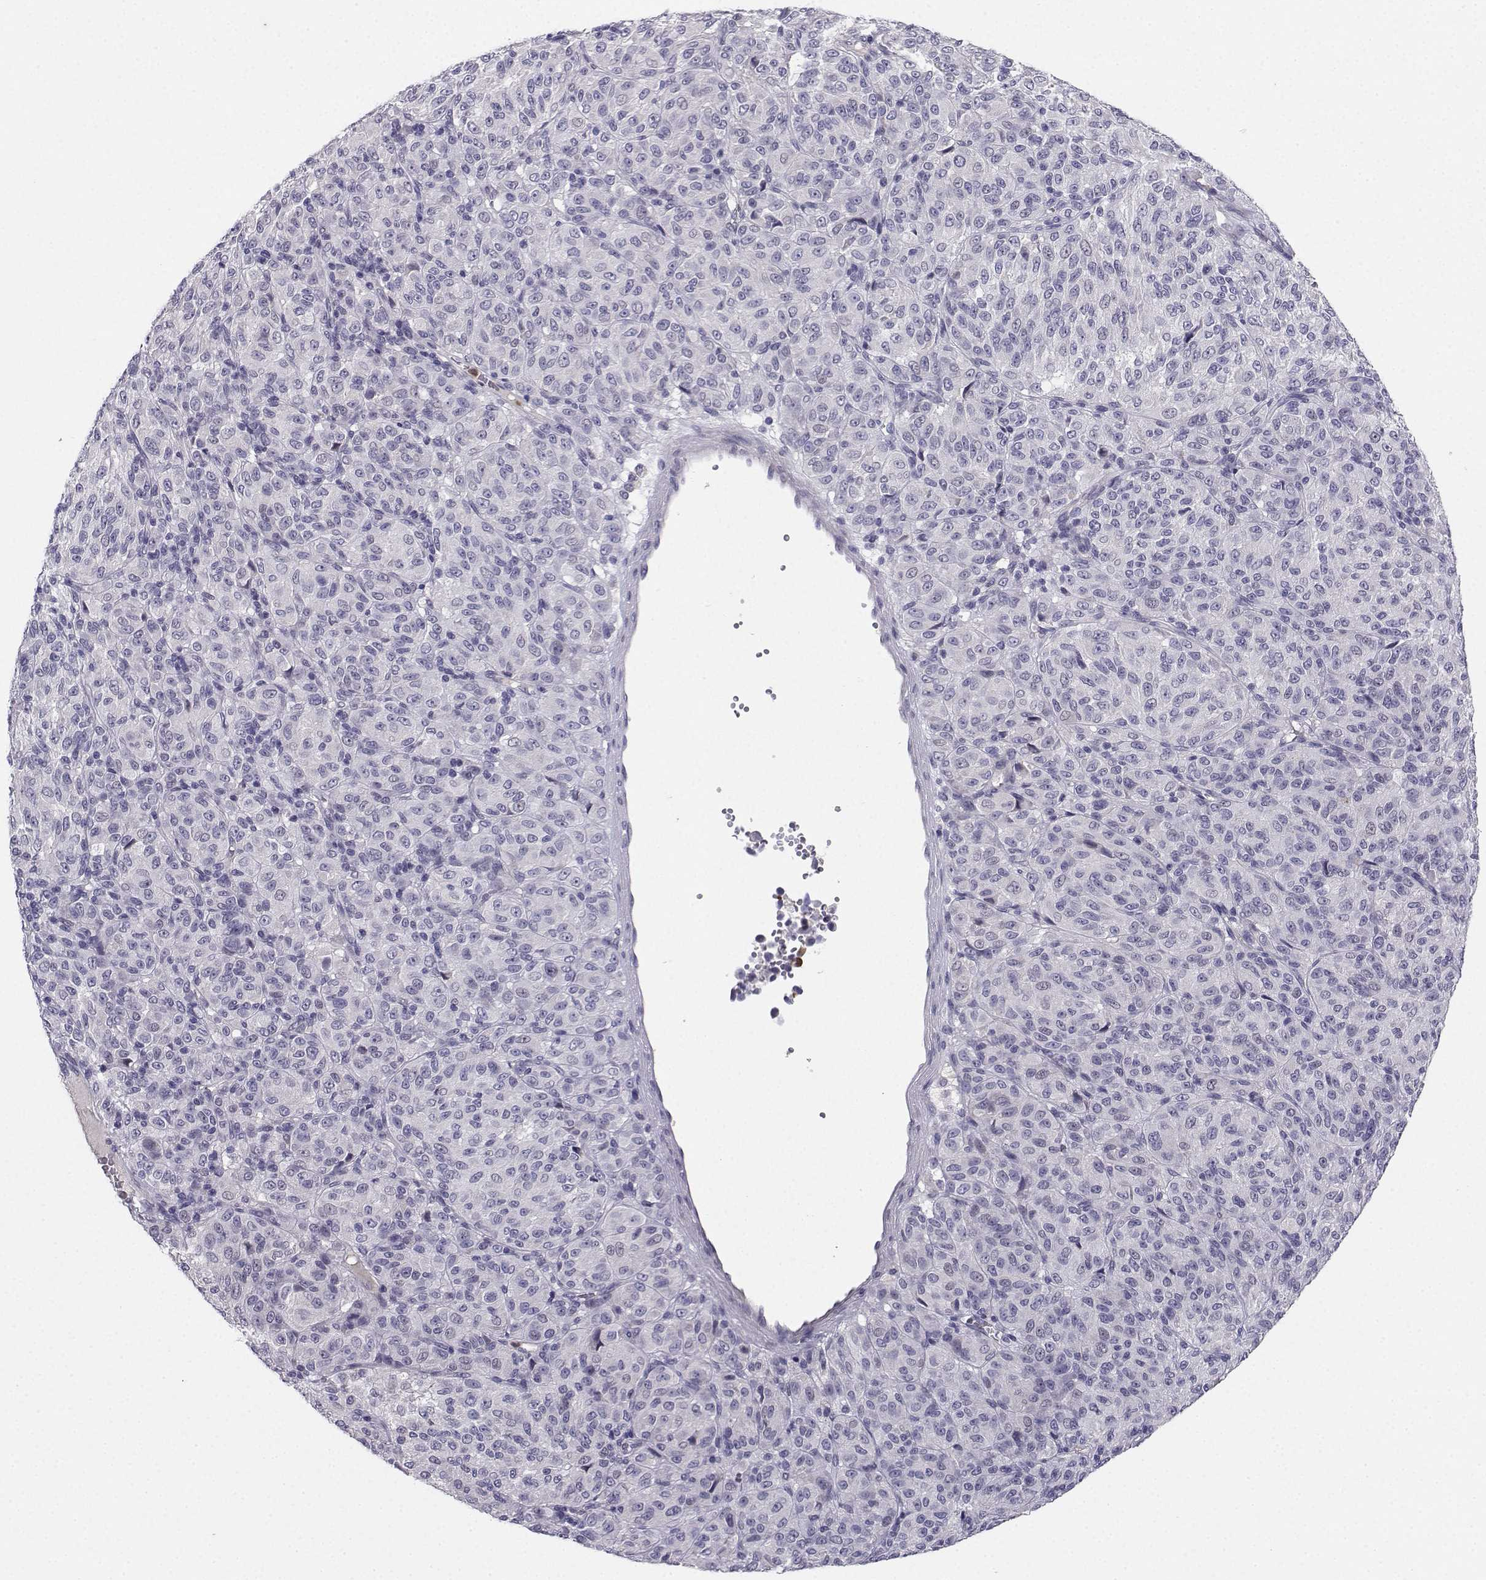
{"staining": {"intensity": "negative", "quantity": "none", "location": "none"}, "tissue": "melanoma", "cell_type": "Tumor cells", "image_type": "cancer", "snomed": [{"axis": "morphology", "description": "Malignant melanoma, Metastatic site"}, {"axis": "topography", "description": "Brain"}], "caption": "Melanoma was stained to show a protein in brown. There is no significant positivity in tumor cells.", "gene": "CALY", "patient": {"sex": "female", "age": 56}}